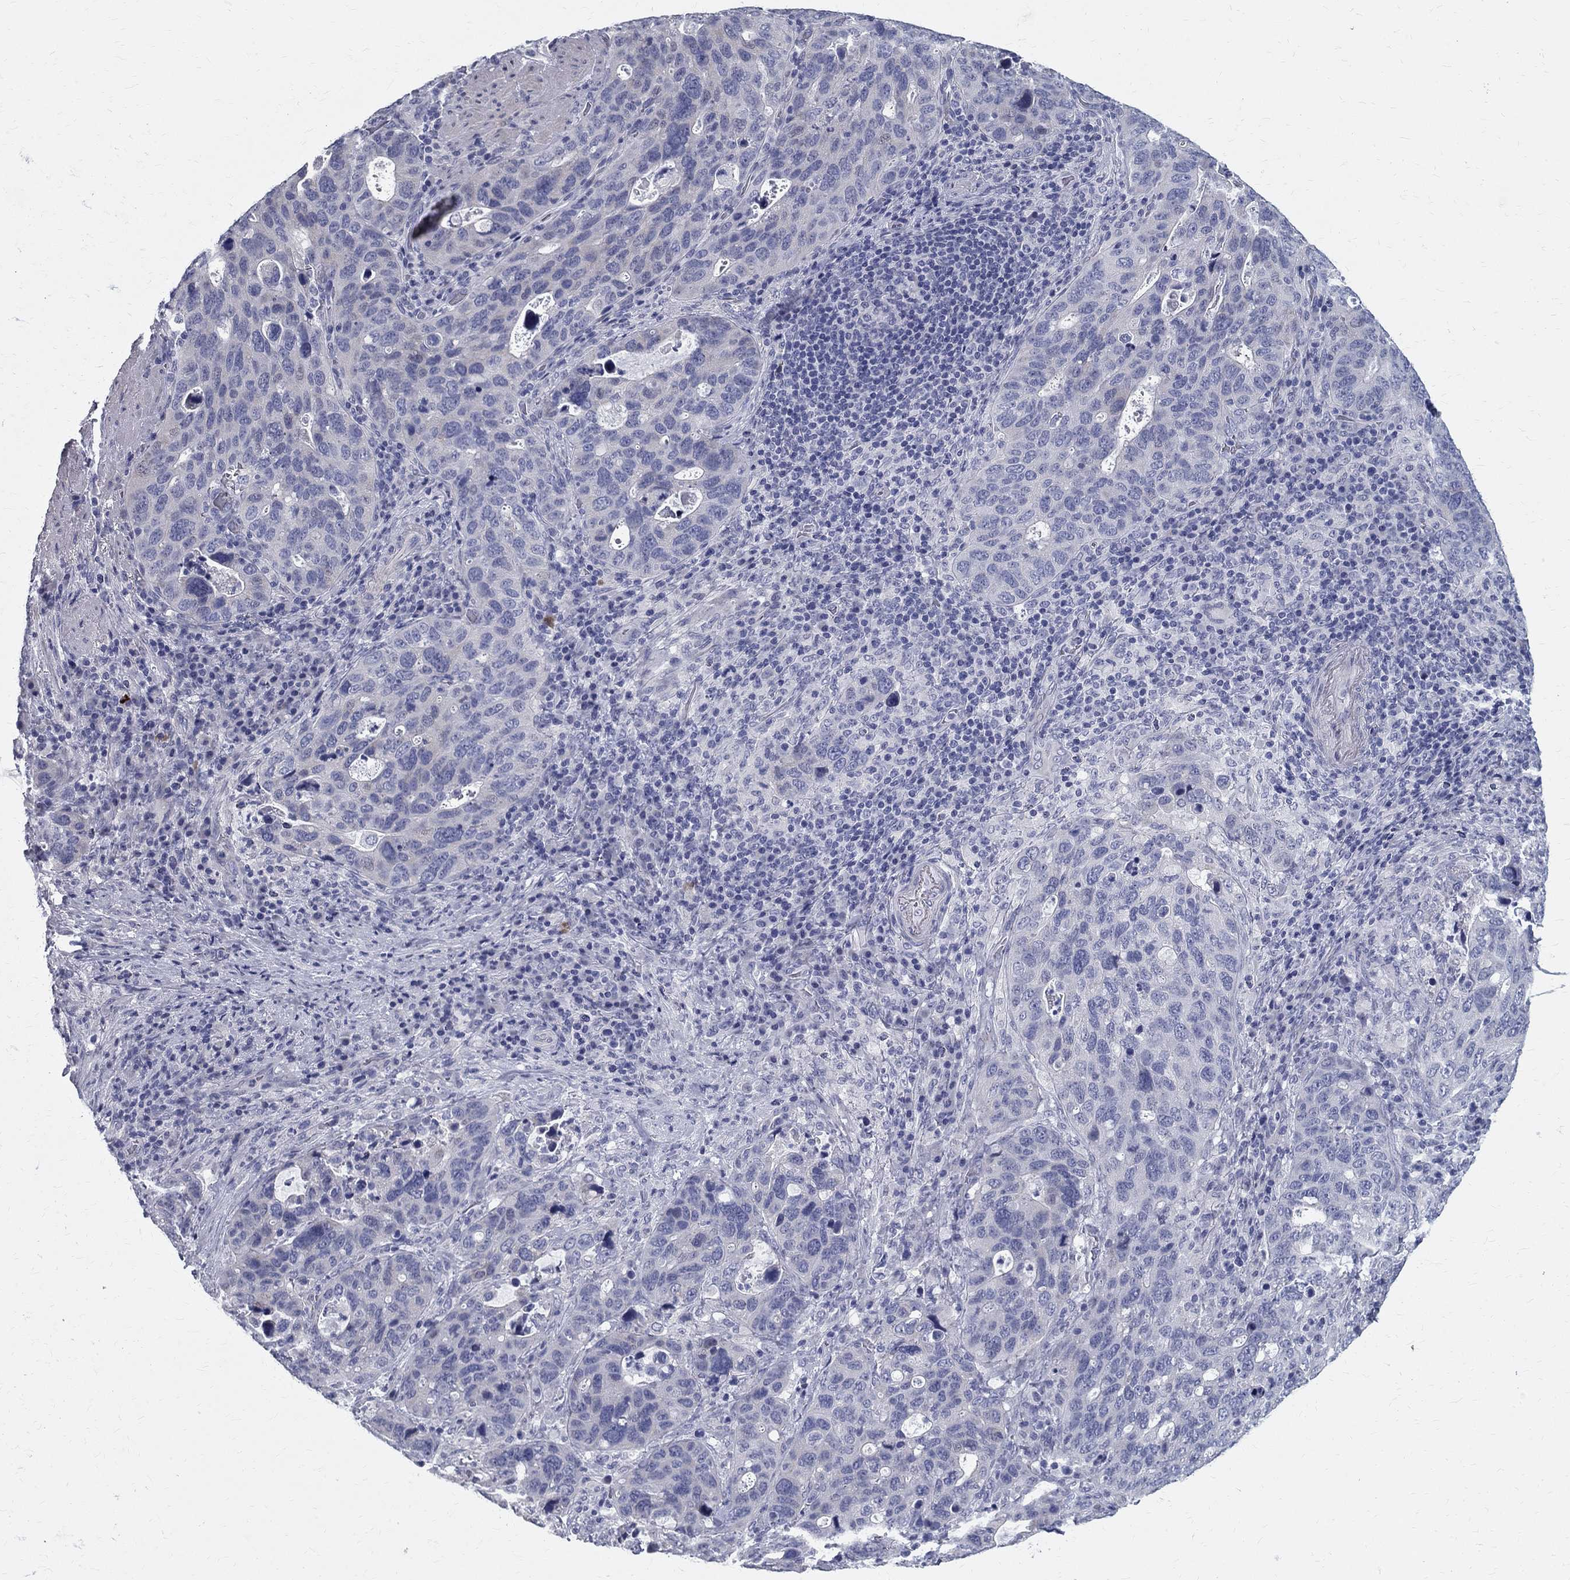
{"staining": {"intensity": "negative", "quantity": "none", "location": "none"}, "tissue": "stomach cancer", "cell_type": "Tumor cells", "image_type": "cancer", "snomed": [{"axis": "morphology", "description": "Adenocarcinoma, NOS"}, {"axis": "topography", "description": "Stomach"}], "caption": "Photomicrograph shows no protein staining in tumor cells of stomach cancer (adenocarcinoma) tissue. Nuclei are stained in blue.", "gene": "TGM4", "patient": {"sex": "male", "age": 54}}